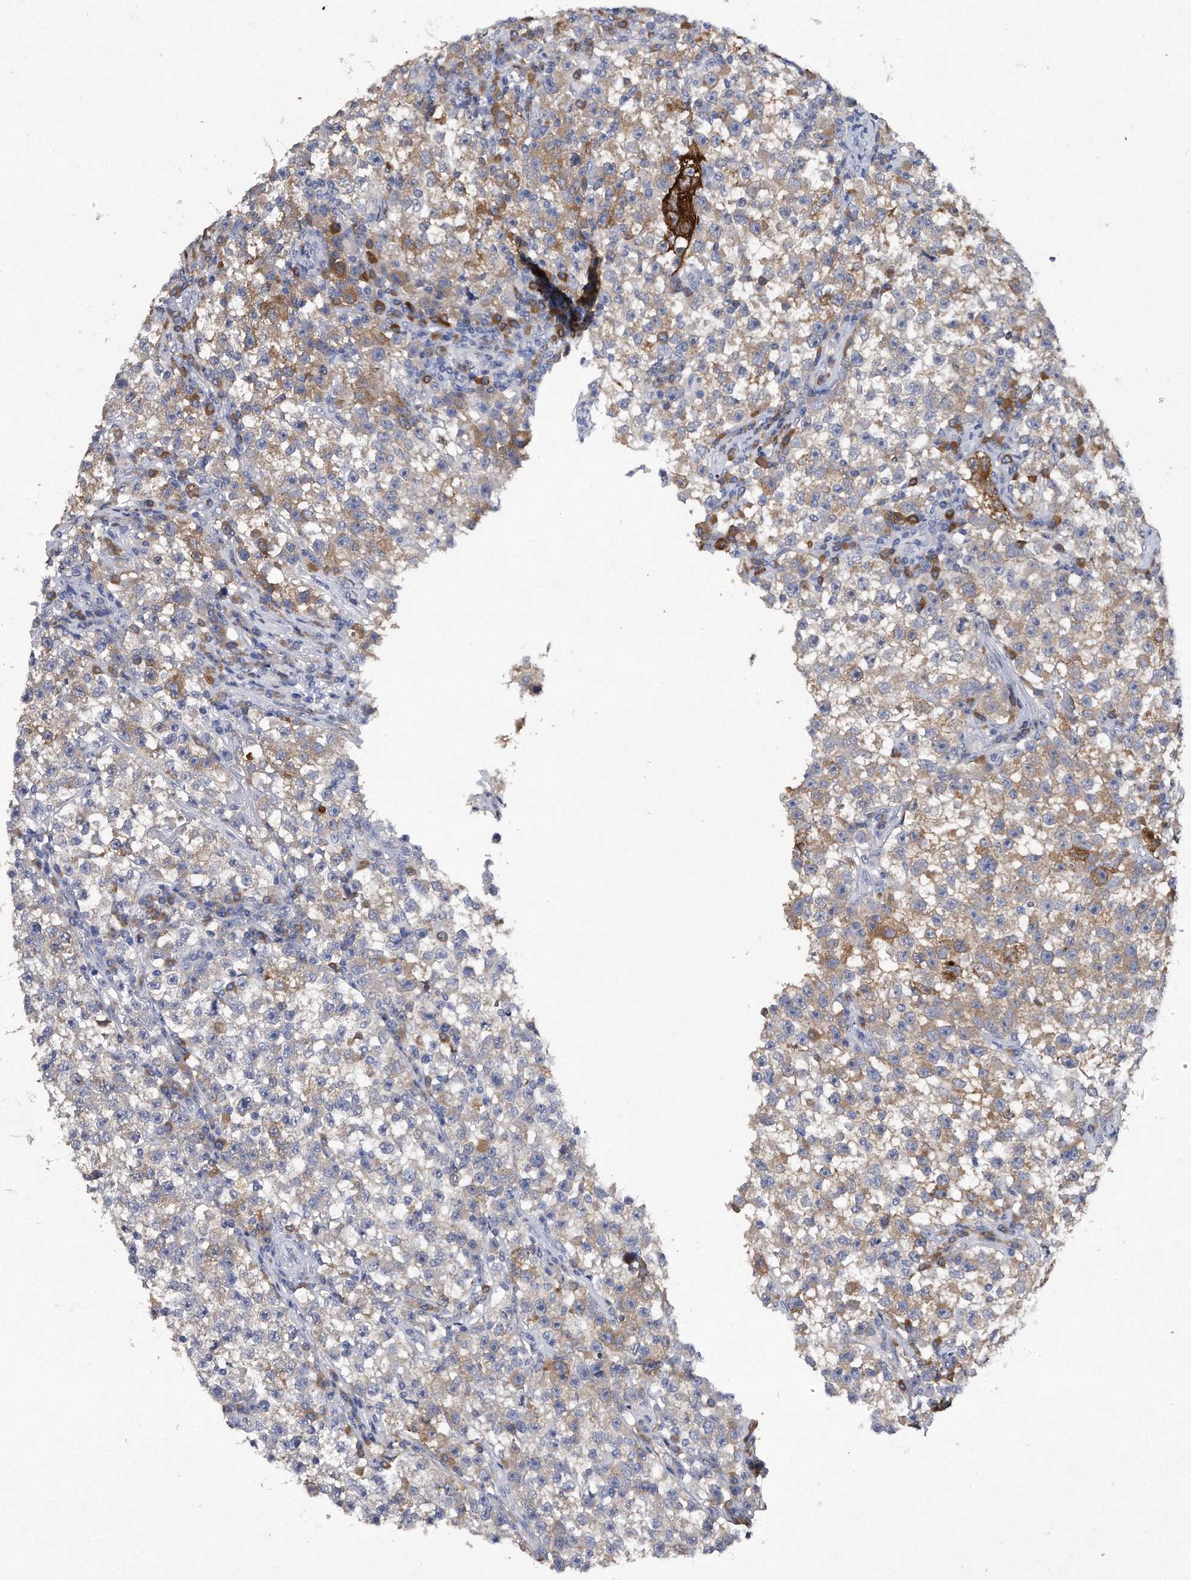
{"staining": {"intensity": "moderate", "quantity": "25%-75%", "location": "cytoplasmic/membranous"}, "tissue": "testis cancer", "cell_type": "Tumor cells", "image_type": "cancer", "snomed": [{"axis": "morphology", "description": "Seminoma, NOS"}, {"axis": "topography", "description": "Testis"}], "caption": "This image displays immunohistochemistry (IHC) staining of seminoma (testis), with medium moderate cytoplasmic/membranous expression in approximately 25%-75% of tumor cells.", "gene": "ASNS", "patient": {"sex": "male", "age": 22}}